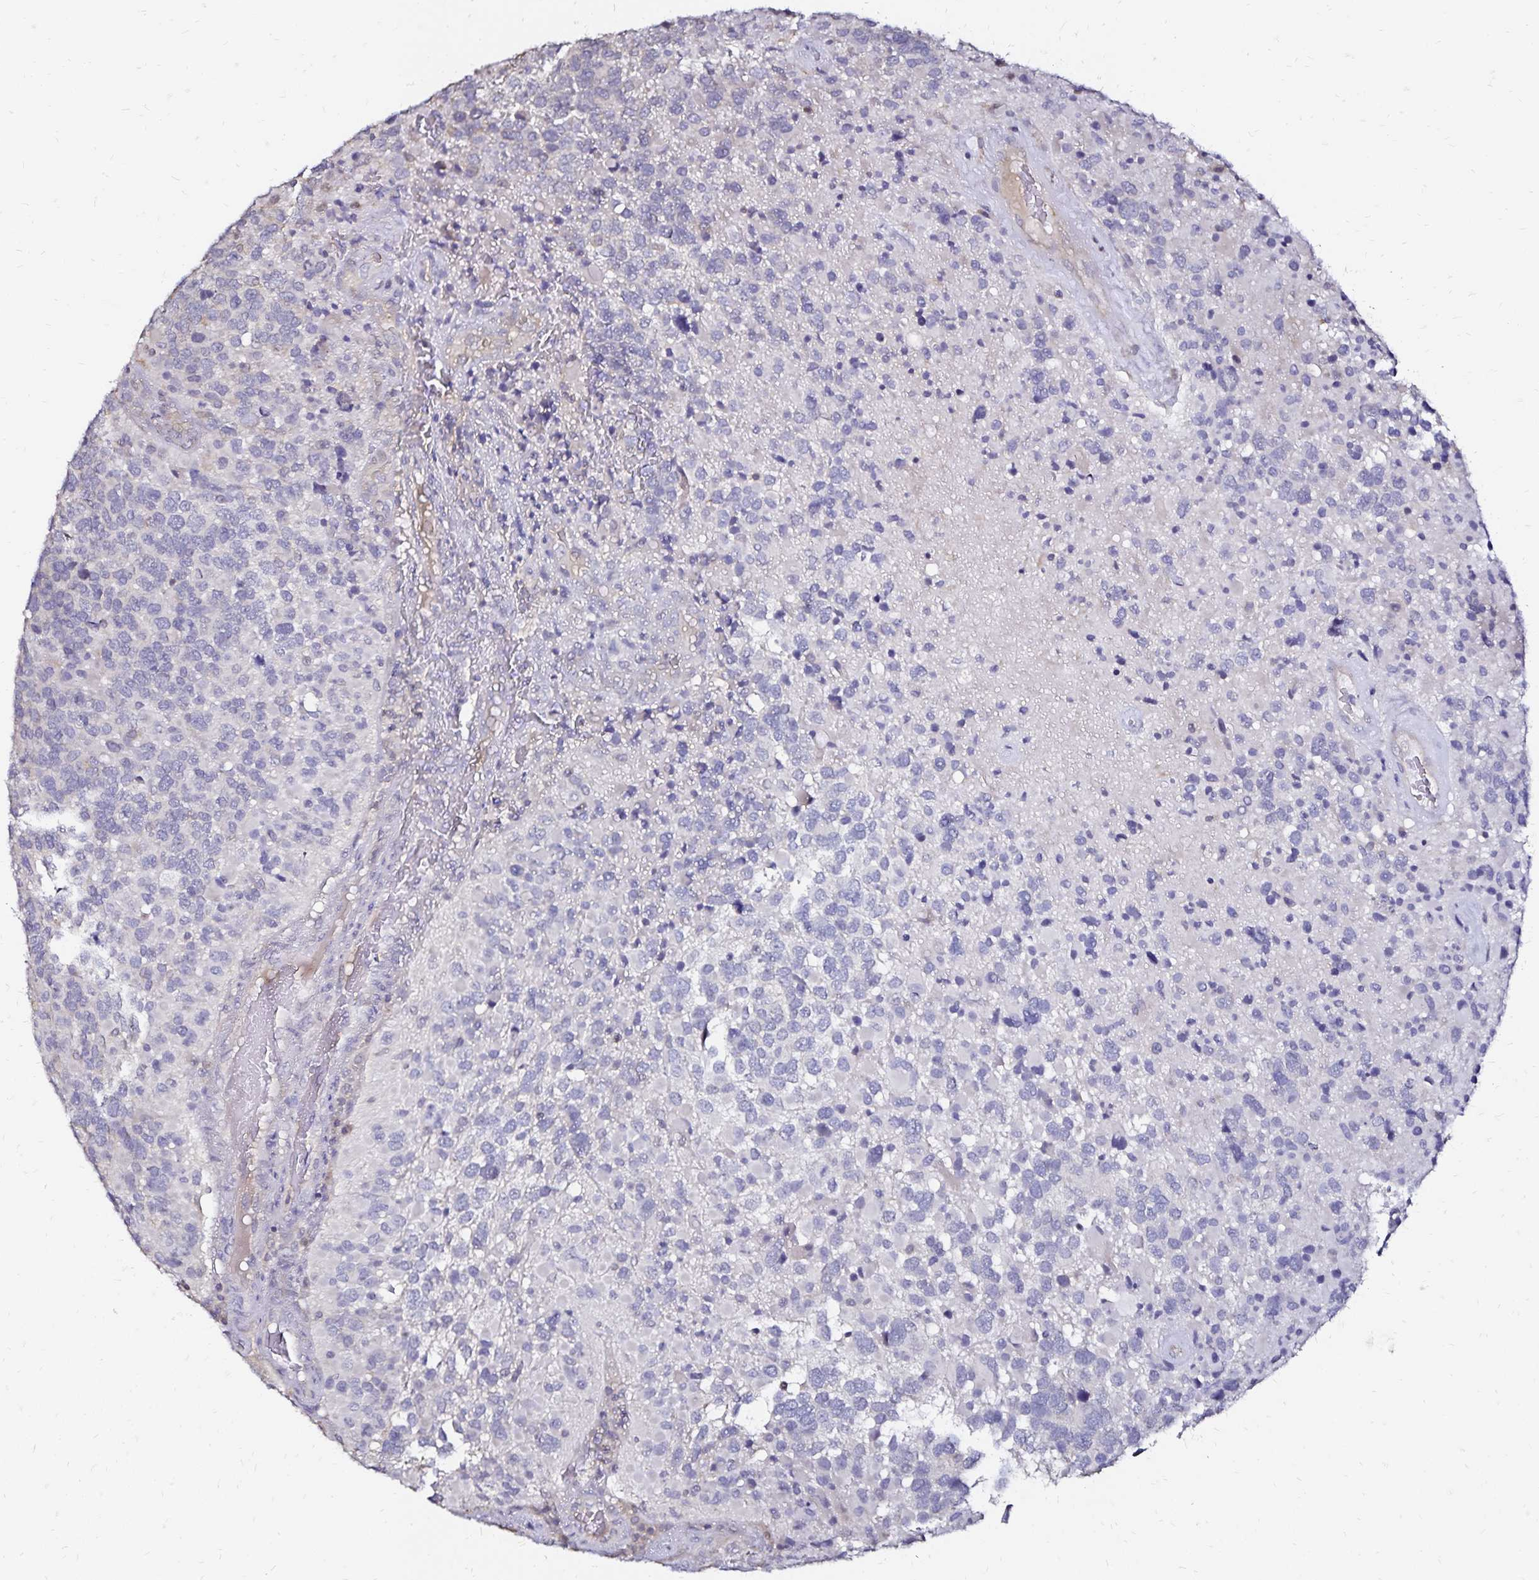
{"staining": {"intensity": "negative", "quantity": "none", "location": "none"}, "tissue": "glioma", "cell_type": "Tumor cells", "image_type": "cancer", "snomed": [{"axis": "morphology", "description": "Glioma, malignant, High grade"}, {"axis": "topography", "description": "Brain"}], "caption": "Immunohistochemistry (IHC) micrograph of neoplastic tissue: glioma stained with DAB (3,3'-diaminobenzidine) exhibits no significant protein staining in tumor cells.", "gene": "SLC5A1", "patient": {"sex": "female", "age": 40}}